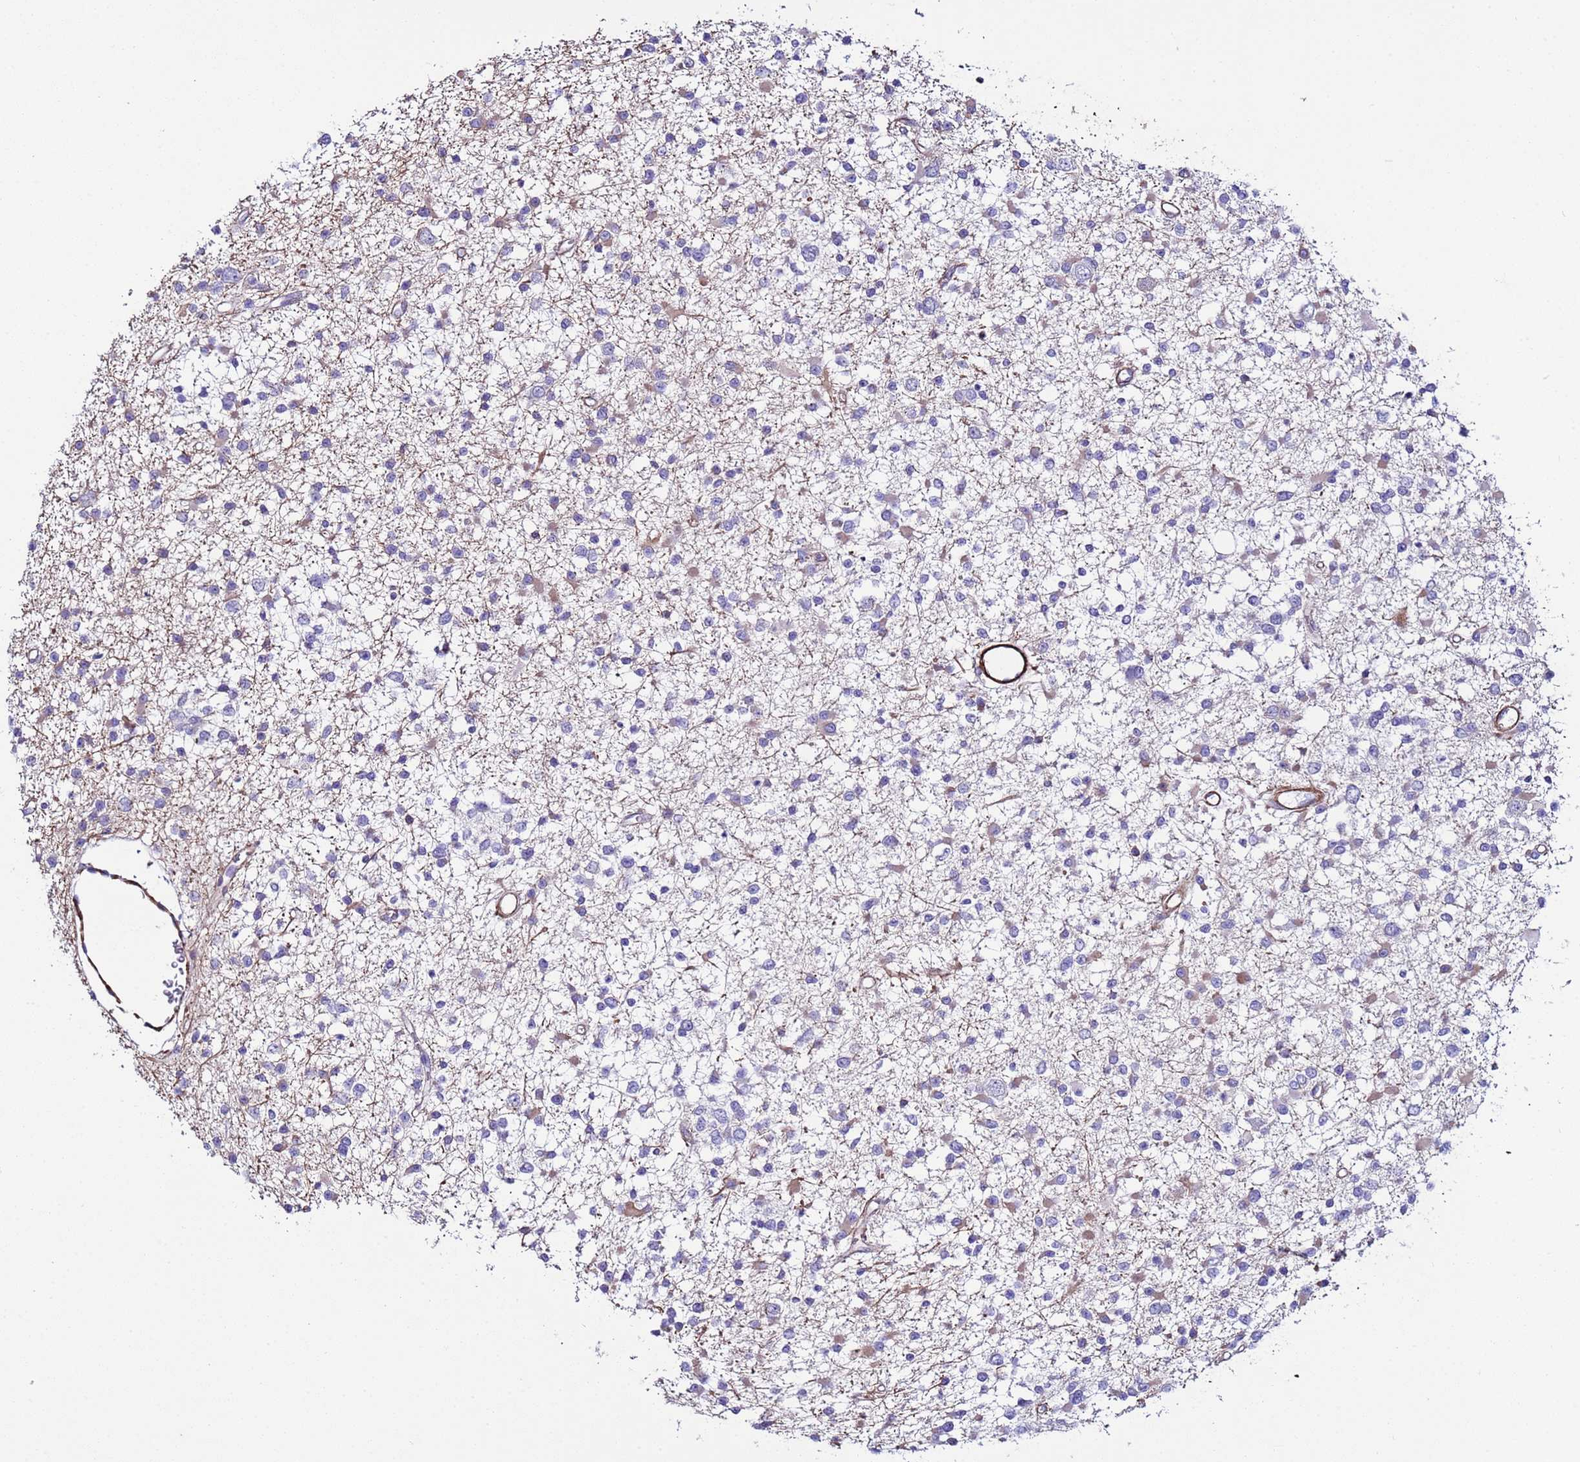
{"staining": {"intensity": "negative", "quantity": "none", "location": "none"}, "tissue": "glioma", "cell_type": "Tumor cells", "image_type": "cancer", "snomed": [{"axis": "morphology", "description": "Glioma, malignant, Low grade"}, {"axis": "topography", "description": "Brain"}], "caption": "Immunohistochemical staining of glioma displays no significant expression in tumor cells.", "gene": "RABL2B", "patient": {"sex": "female", "age": 22}}